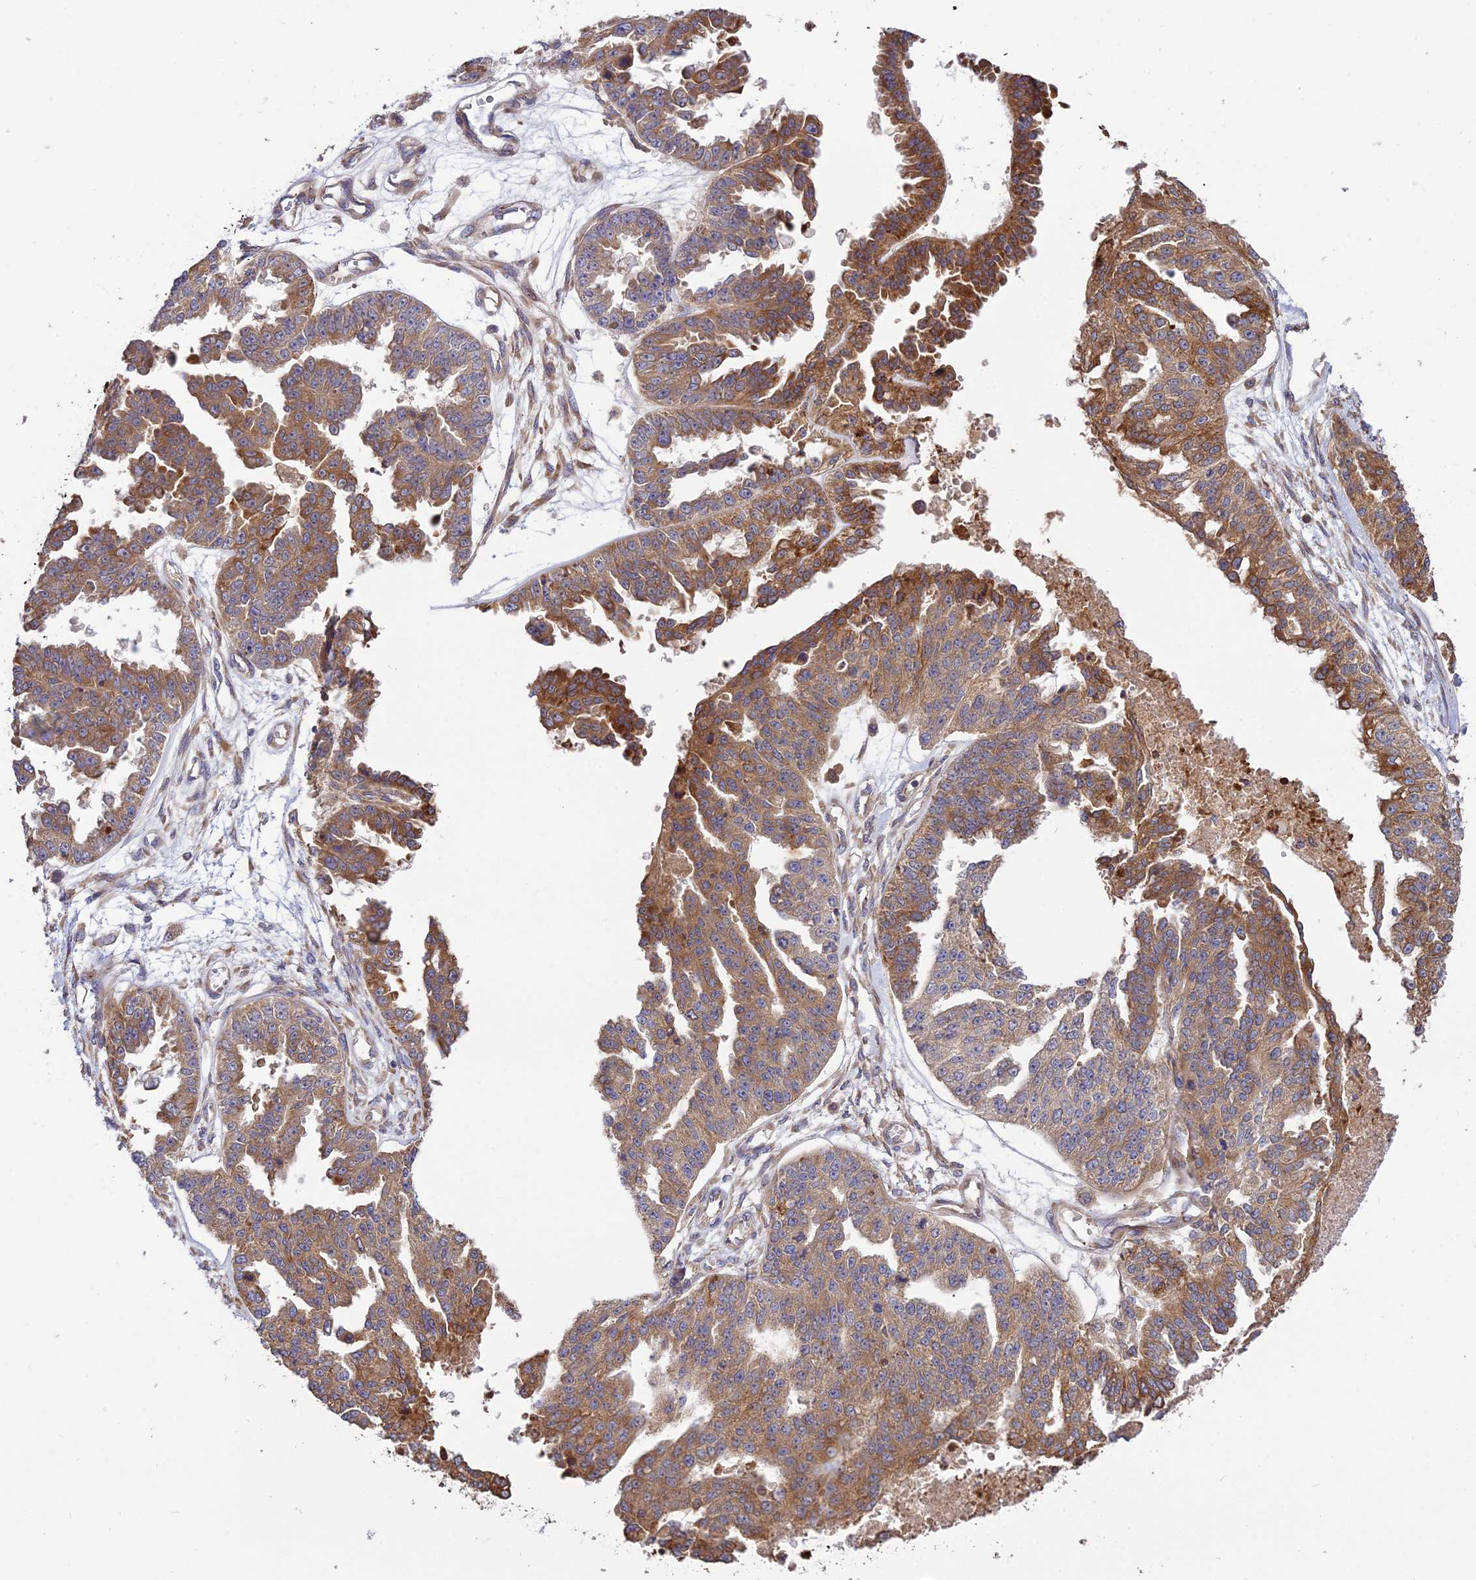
{"staining": {"intensity": "moderate", "quantity": ">75%", "location": "cytoplasmic/membranous"}, "tissue": "ovarian cancer", "cell_type": "Tumor cells", "image_type": "cancer", "snomed": [{"axis": "morphology", "description": "Cystadenocarcinoma, serous, NOS"}, {"axis": "topography", "description": "Ovary"}], "caption": "Protein staining by IHC reveals moderate cytoplasmic/membranous positivity in approximately >75% of tumor cells in ovarian cancer (serous cystadenocarcinoma). Ihc stains the protein of interest in brown and the nuclei are stained blue.", "gene": "ROCK1", "patient": {"sex": "female", "age": 58}}